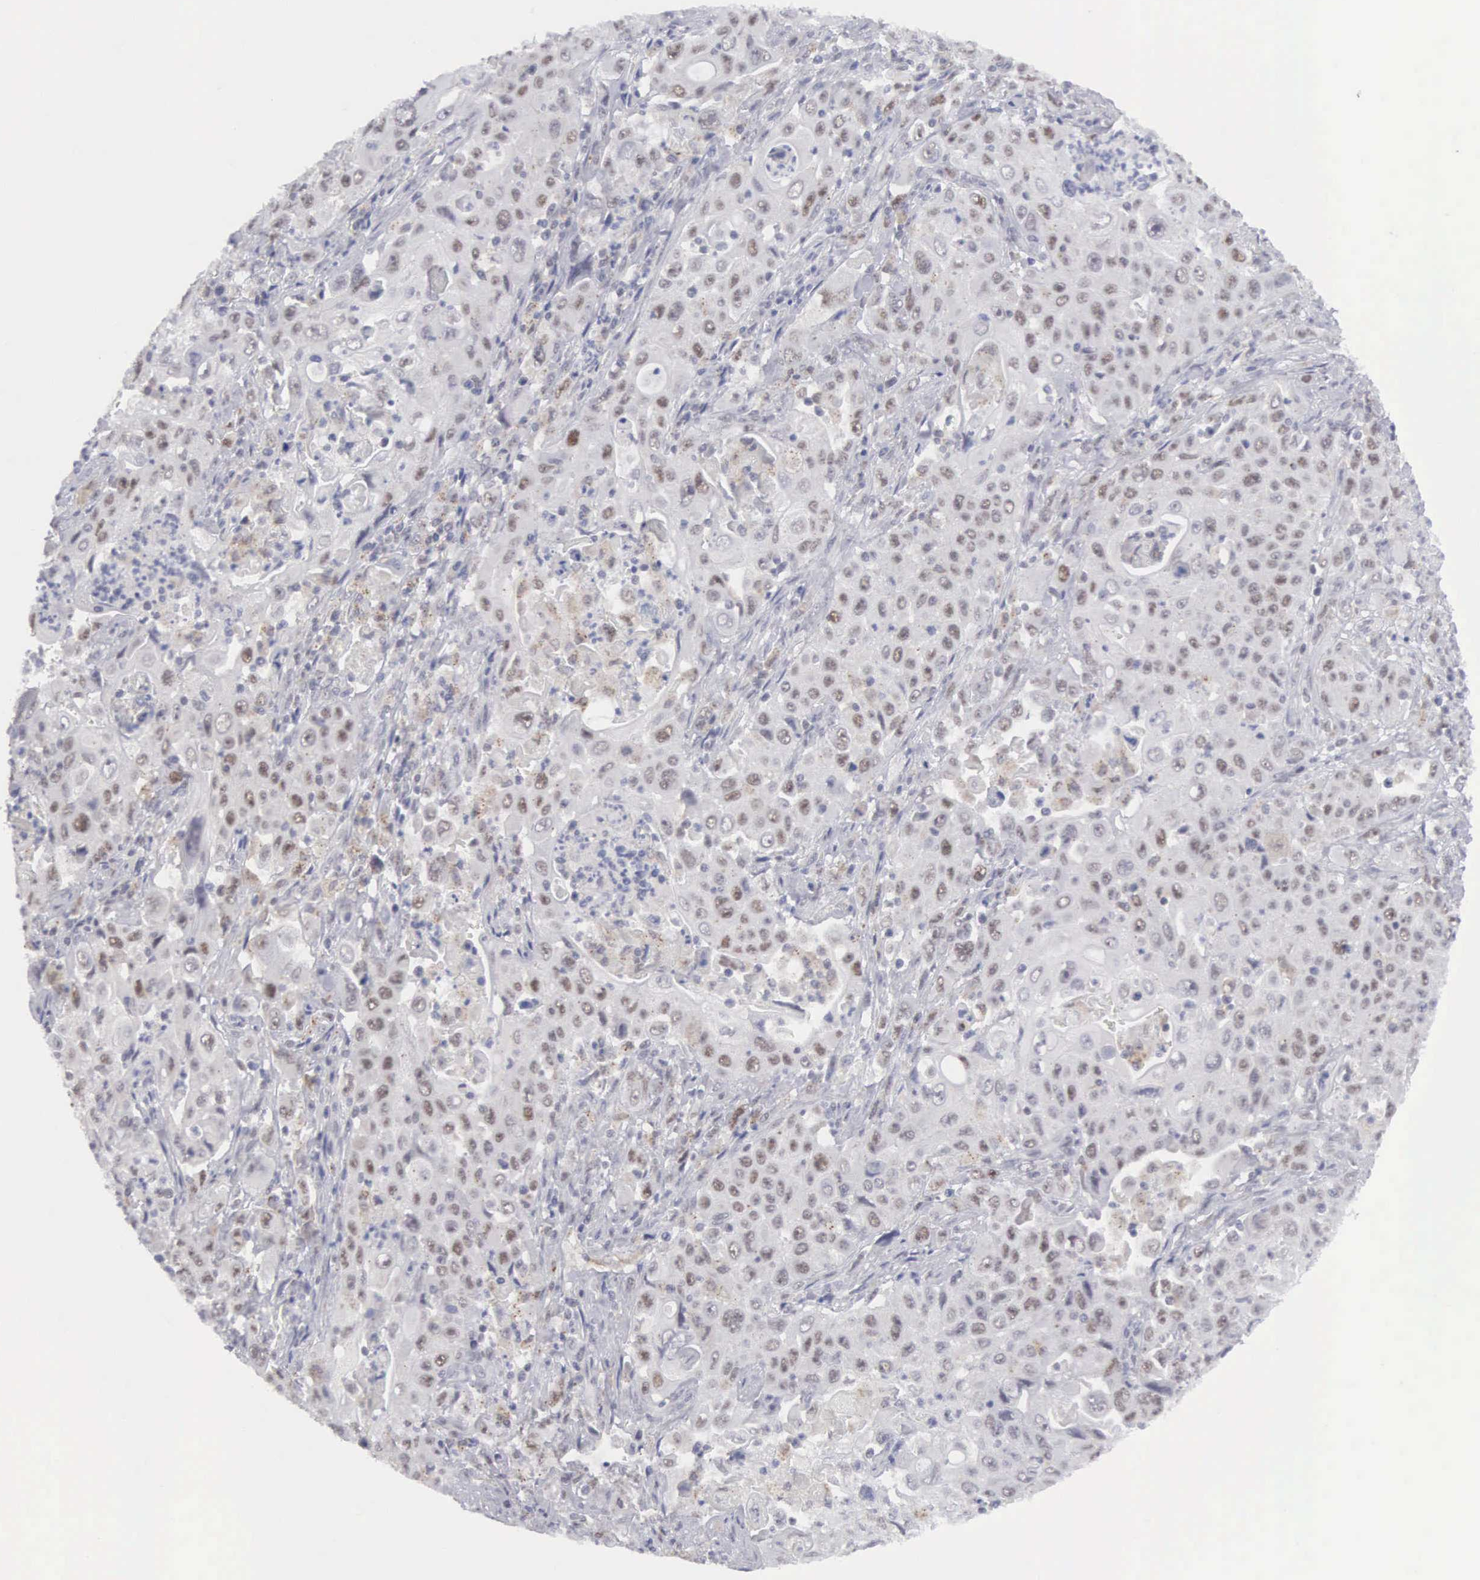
{"staining": {"intensity": "moderate", "quantity": "25%-75%", "location": "nuclear"}, "tissue": "pancreatic cancer", "cell_type": "Tumor cells", "image_type": "cancer", "snomed": [{"axis": "morphology", "description": "Adenocarcinoma, NOS"}, {"axis": "topography", "description": "Pancreas"}], "caption": "IHC micrograph of human pancreatic cancer stained for a protein (brown), which exhibits medium levels of moderate nuclear staining in approximately 25%-75% of tumor cells.", "gene": "MNAT1", "patient": {"sex": "male", "age": 70}}